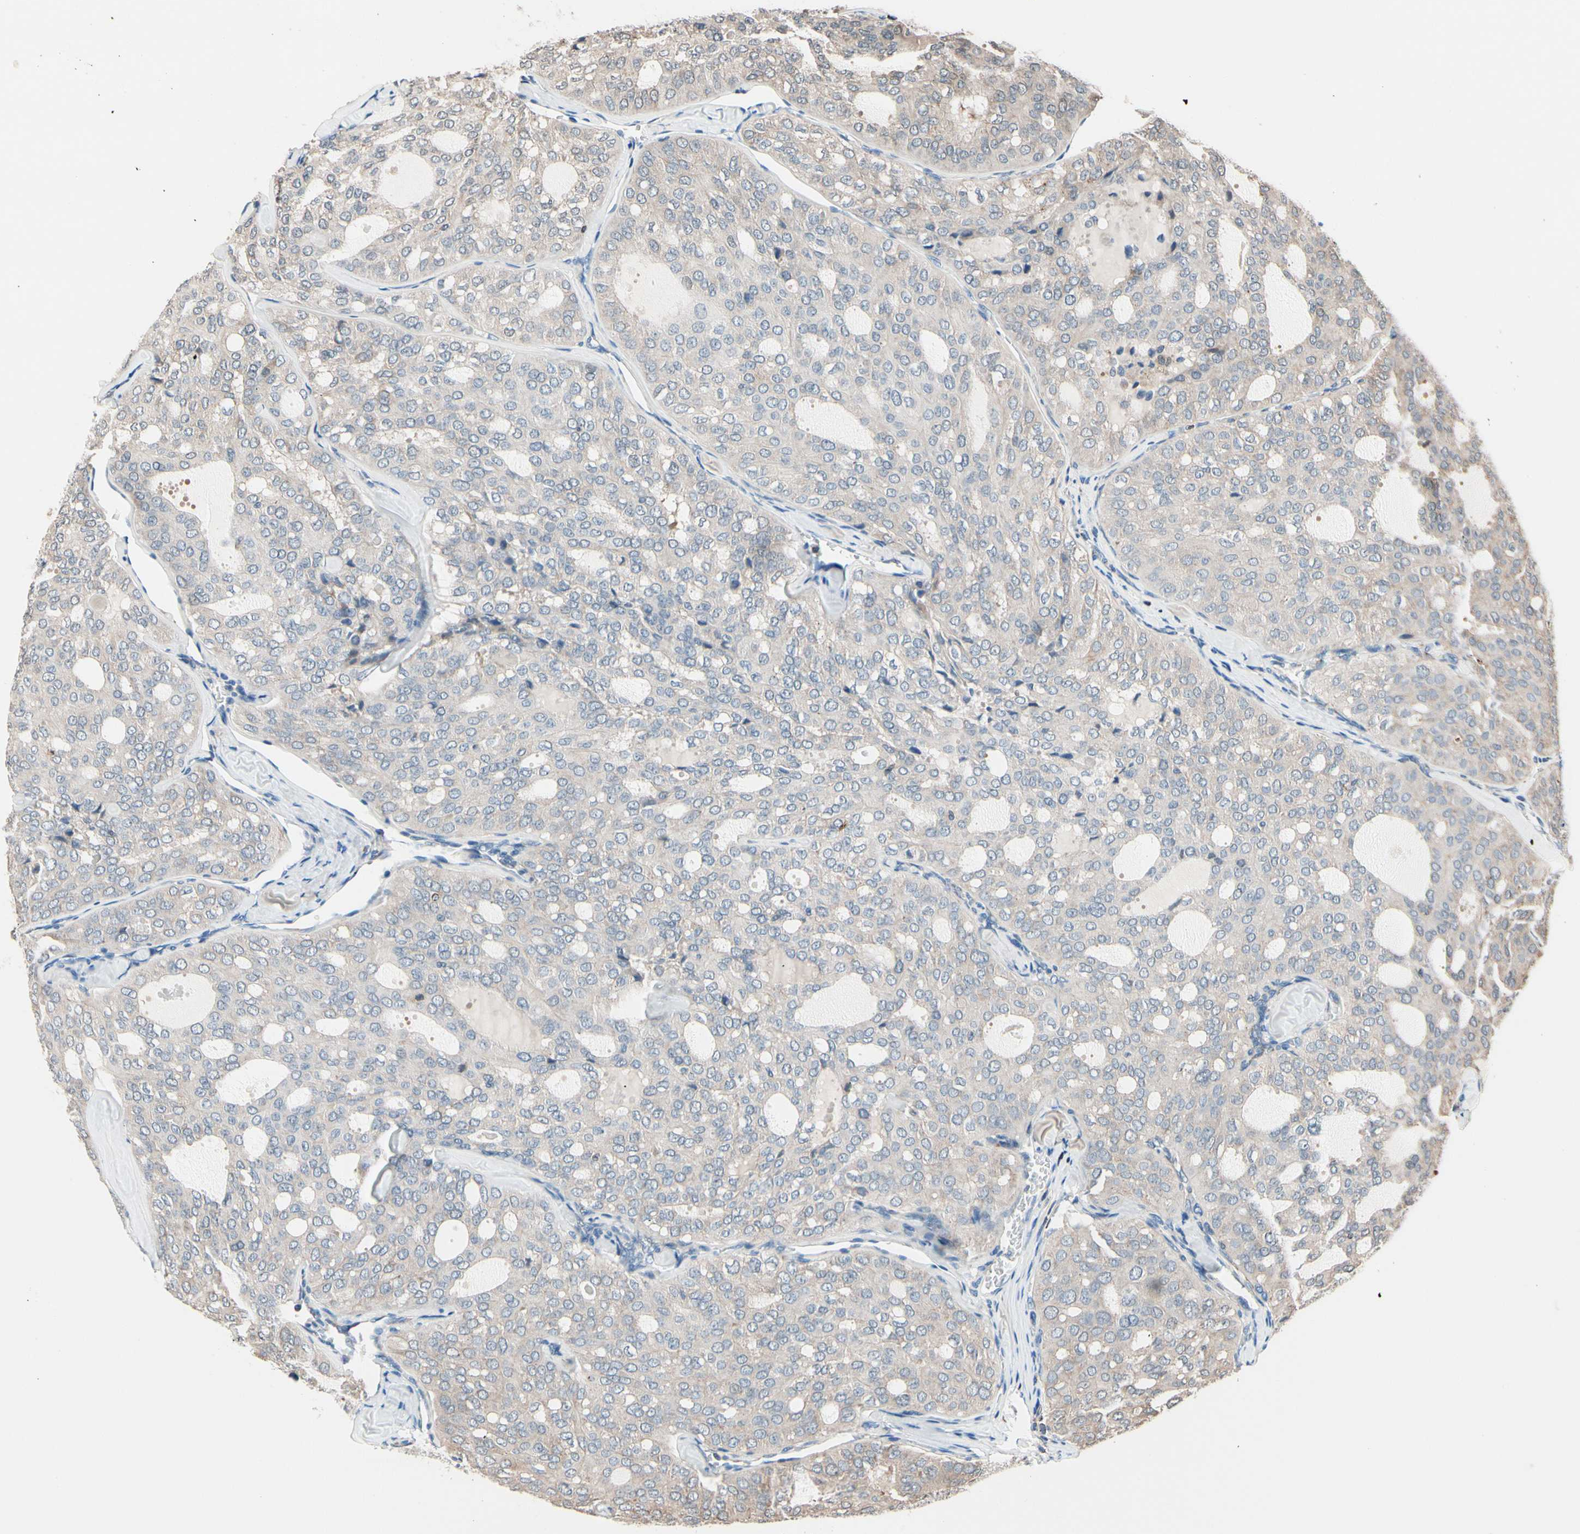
{"staining": {"intensity": "weak", "quantity": ">75%", "location": "cytoplasmic/membranous"}, "tissue": "thyroid cancer", "cell_type": "Tumor cells", "image_type": "cancer", "snomed": [{"axis": "morphology", "description": "Follicular adenoma carcinoma, NOS"}, {"axis": "topography", "description": "Thyroid gland"}], "caption": "Brown immunohistochemical staining in thyroid follicular adenoma carcinoma reveals weak cytoplasmic/membranous staining in about >75% of tumor cells. The protein is shown in brown color, while the nuclei are stained blue.", "gene": "TMEM176A", "patient": {"sex": "male", "age": 75}}